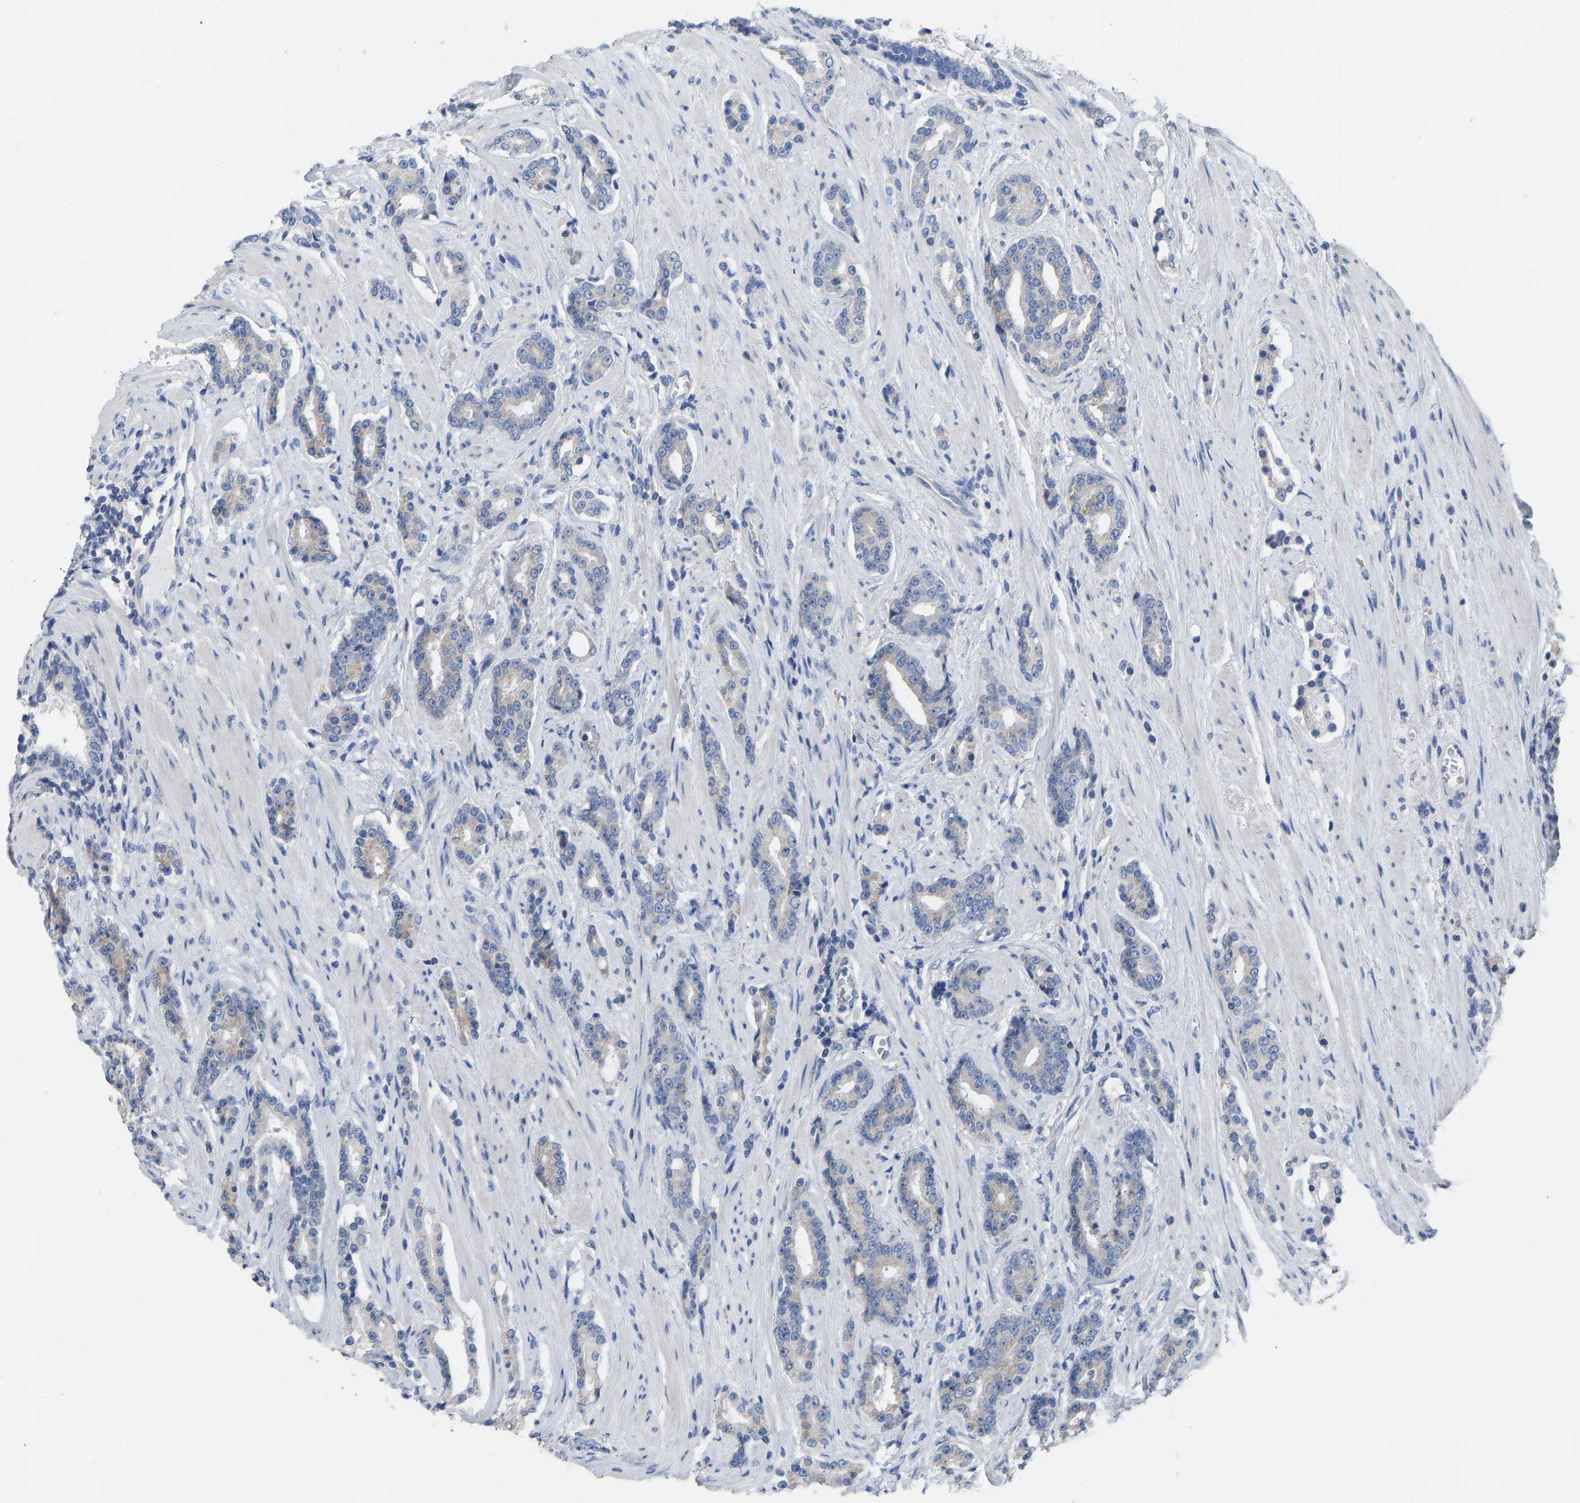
{"staining": {"intensity": "negative", "quantity": "none", "location": "none"}, "tissue": "prostate cancer", "cell_type": "Tumor cells", "image_type": "cancer", "snomed": [{"axis": "morphology", "description": "Adenocarcinoma, High grade"}, {"axis": "topography", "description": "Prostate"}], "caption": "Tumor cells are negative for protein expression in human prostate cancer. (DAB (3,3'-diaminobenzidine) IHC visualized using brightfield microscopy, high magnification).", "gene": "OLIG2", "patient": {"sex": "male", "age": 71}}